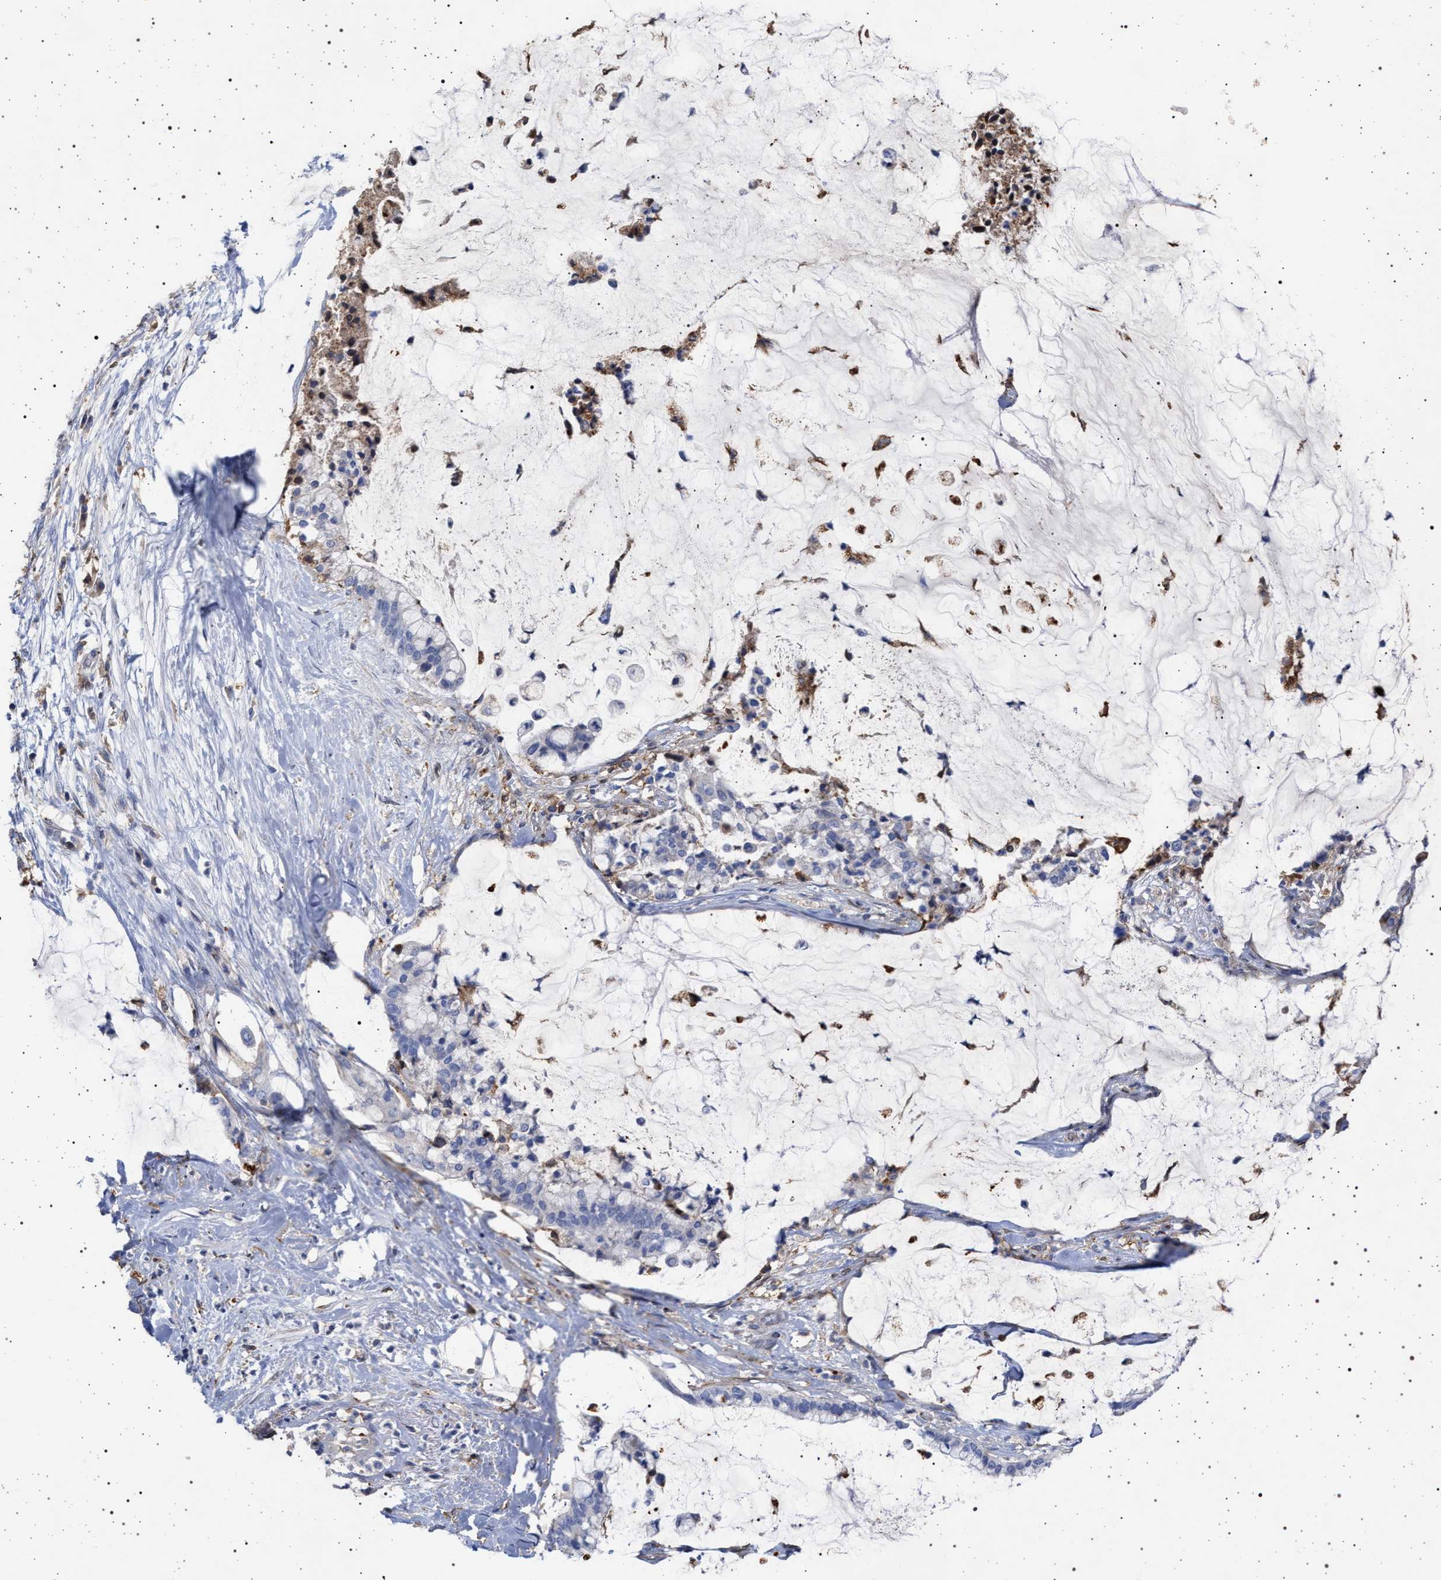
{"staining": {"intensity": "negative", "quantity": "none", "location": "none"}, "tissue": "pancreatic cancer", "cell_type": "Tumor cells", "image_type": "cancer", "snomed": [{"axis": "morphology", "description": "Adenocarcinoma, NOS"}, {"axis": "topography", "description": "Pancreas"}], "caption": "Micrograph shows no protein staining in tumor cells of pancreatic cancer tissue.", "gene": "PLG", "patient": {"sex": "male", "age": 41}}